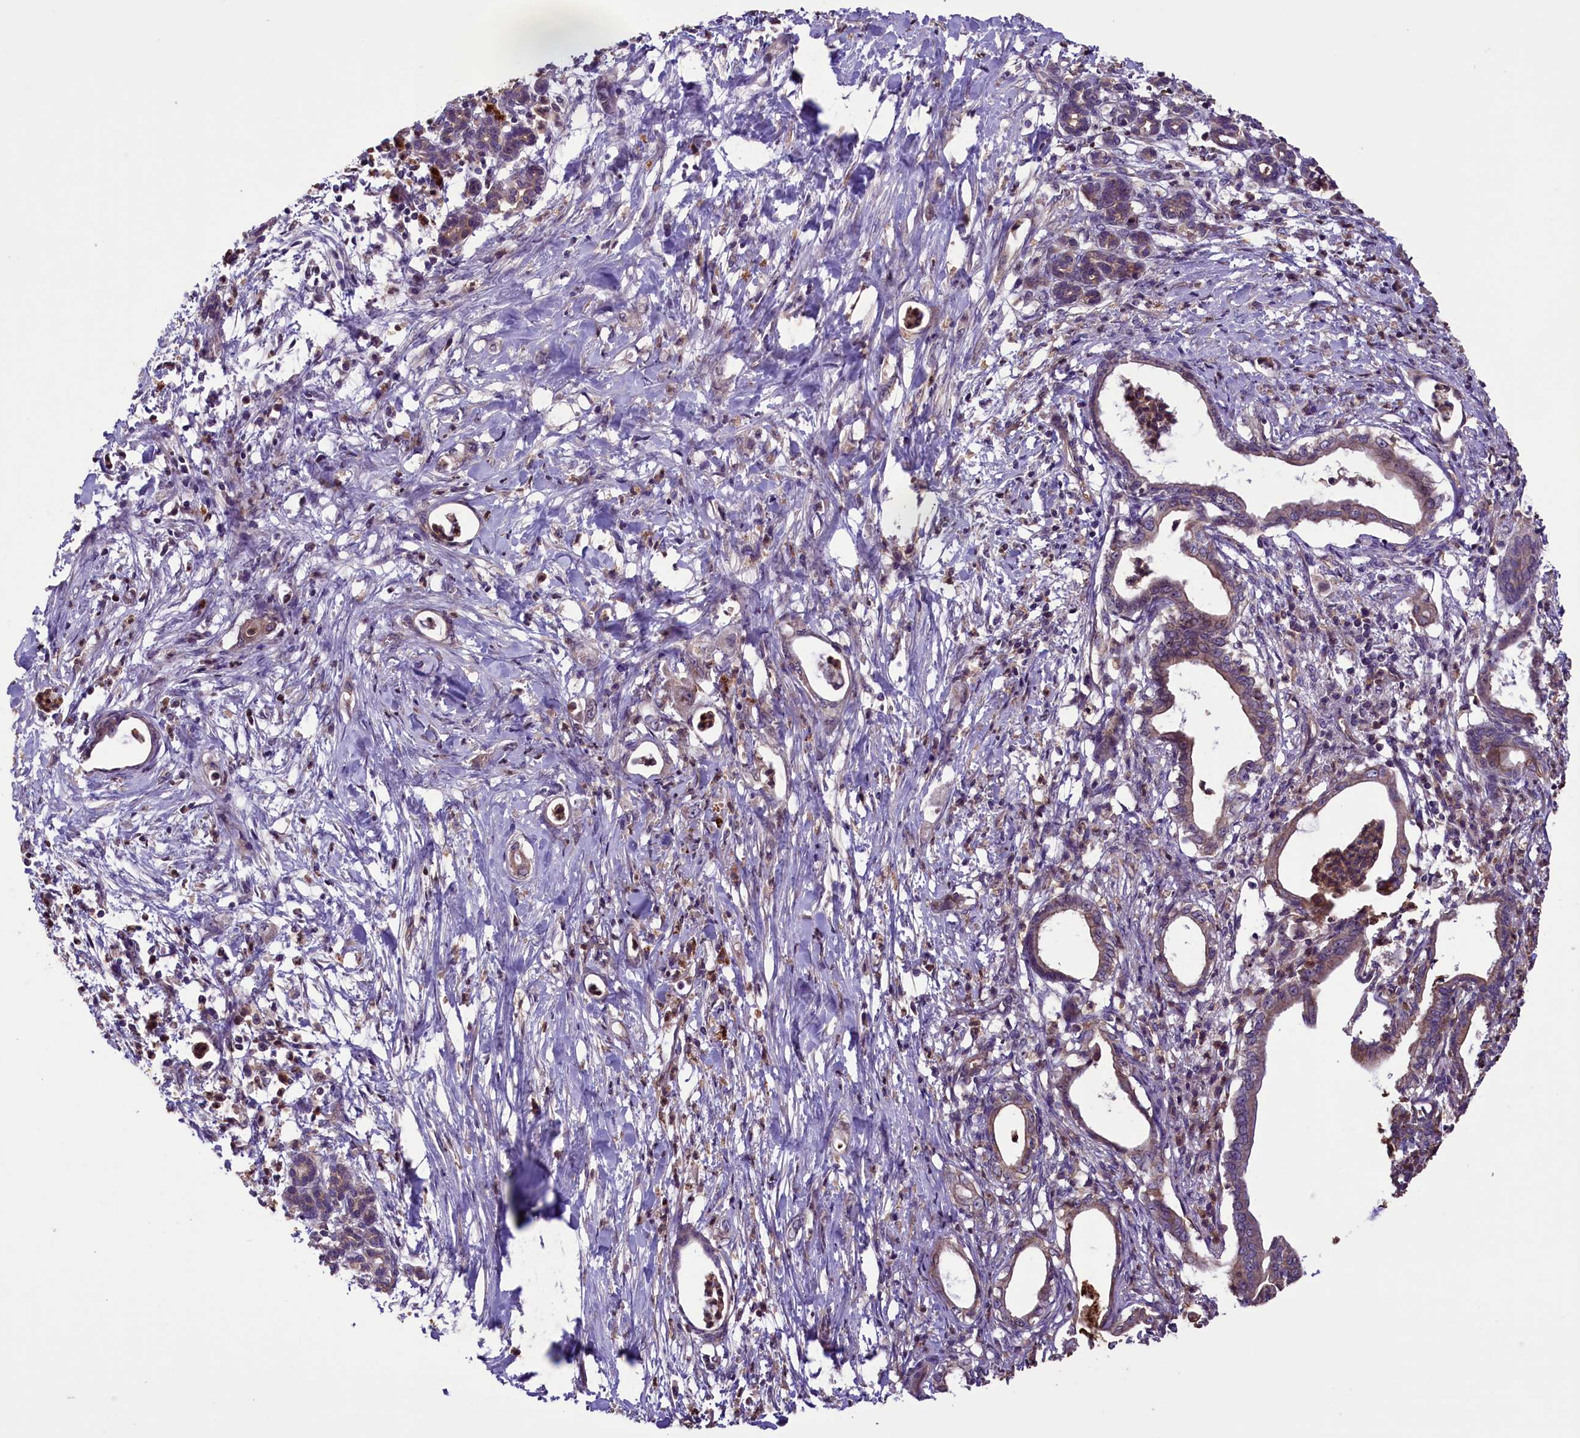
{"staining": {"intensity": "weak", "quantity": "25%-75%", "location": "cytoplasmic/membranous"}, "tissue": "pancreatic cancer", "cell_type": "Tumor cells", "image_type": "cancer", "snomed": [{"axis": "morphology", "description": "Adenocarcinoma, NOS"}, {"axis": "topography", "description": "Pancreas"}], "caption": "Immunohistochemical staining of human adenocarcinoma (pancreatic) displays low levels of weak cytoplasmic/membranous positivity in approximately 25%-75% of tumor cells. Using DAB (brown) and hematoxylin (blue) stains, captured at high magnification using brightfield microscopy.", "gene": "CCDC125", "patient": {"sex": "female", "age": 55}}